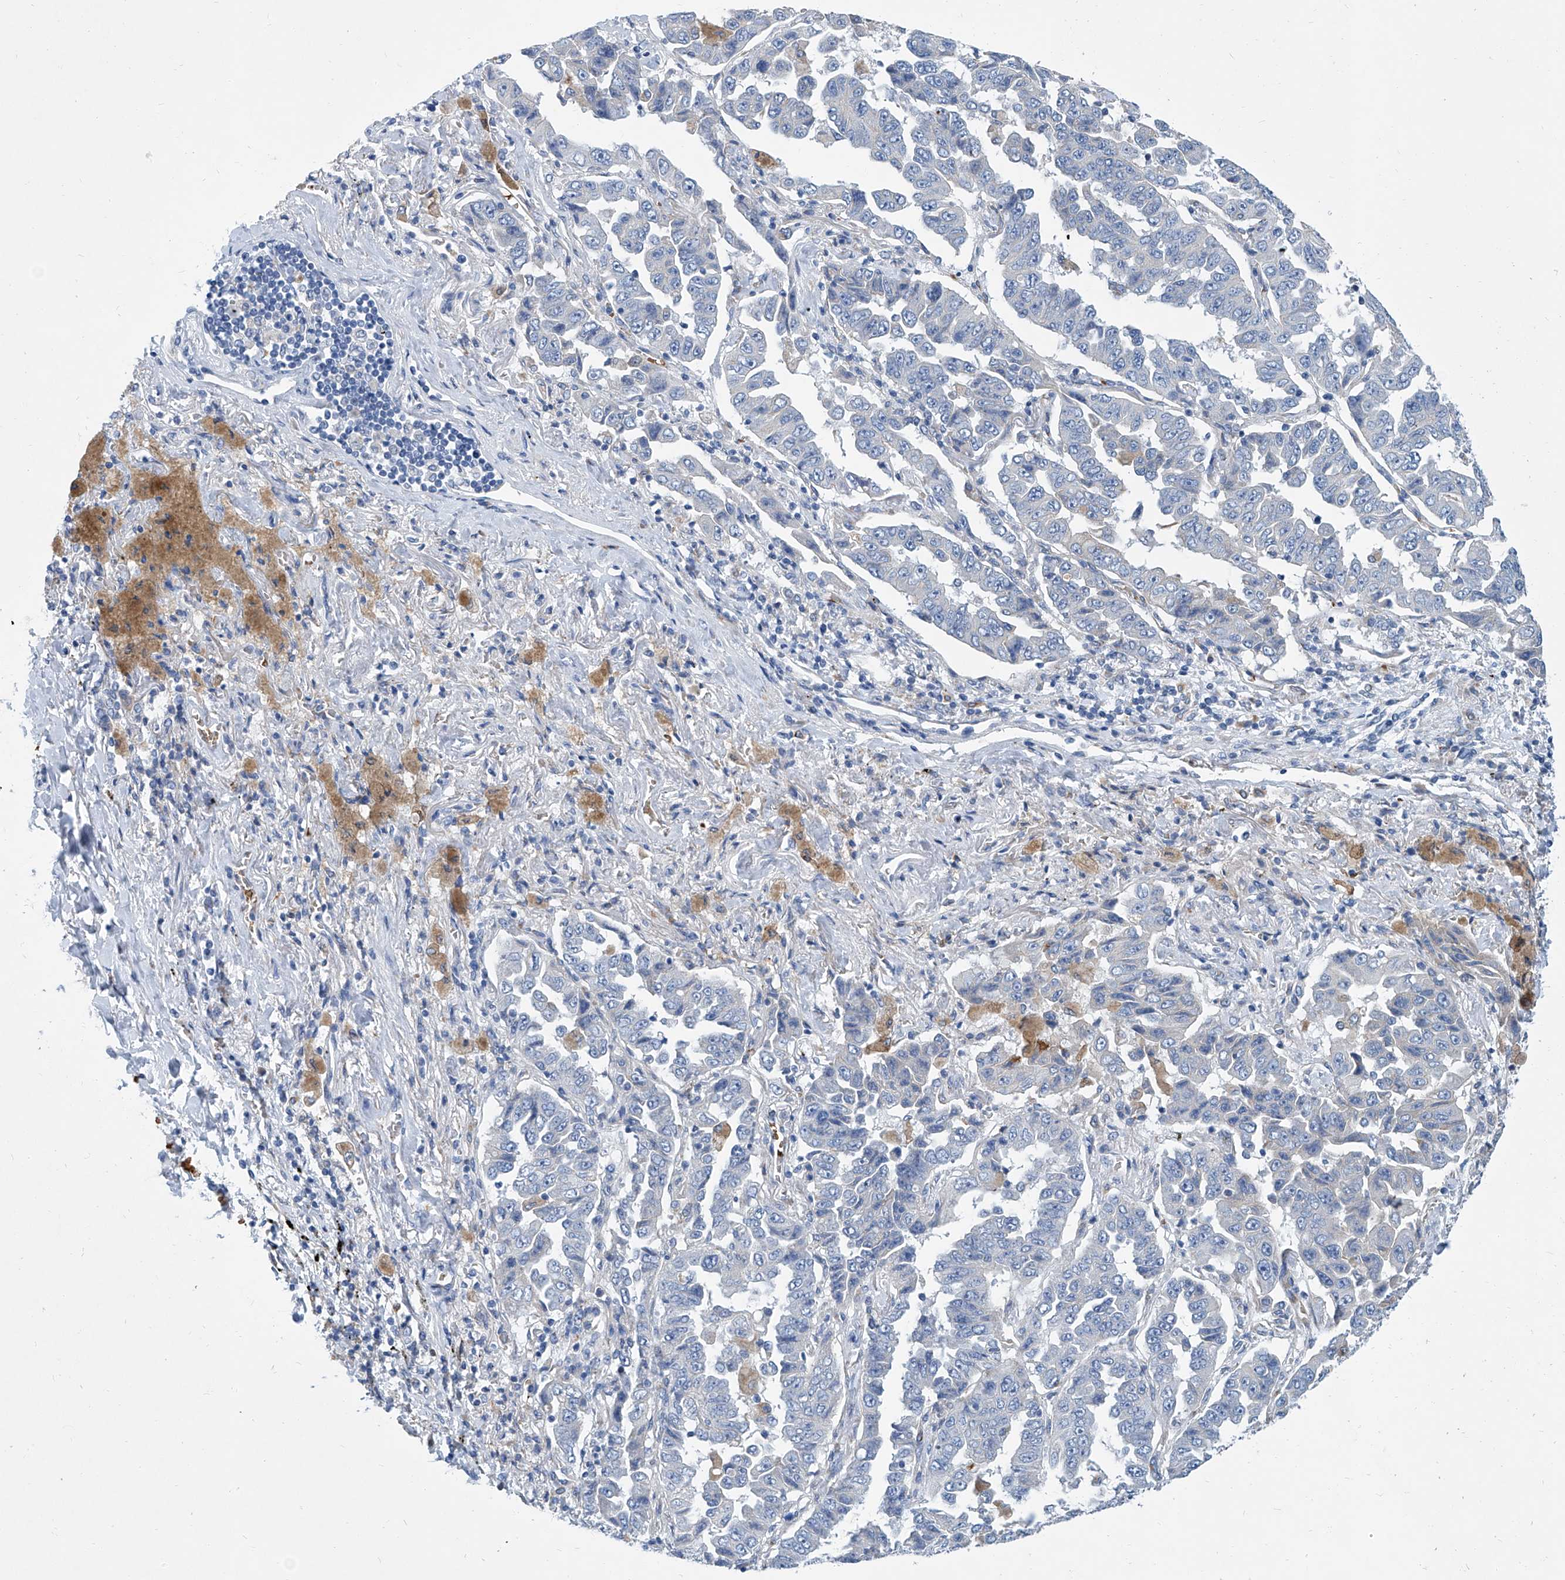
{"staining": {"intensity": "negative", "quantity": "none", "location": "none"}, "tissue": "lung cancer", "cell_type": "Tumor cells", "image_type": "cancer", "snomed": [{"axis": "morphology", "description": "Adenocarcinoma, NOS"}, {"axis": "topography", "description": "Lung"}], "caption": "Tumor cells show no significant staining in lung adenocarcinoma.", "gene": "FPR2", "patient": {"sex": "female", "age": 51}}